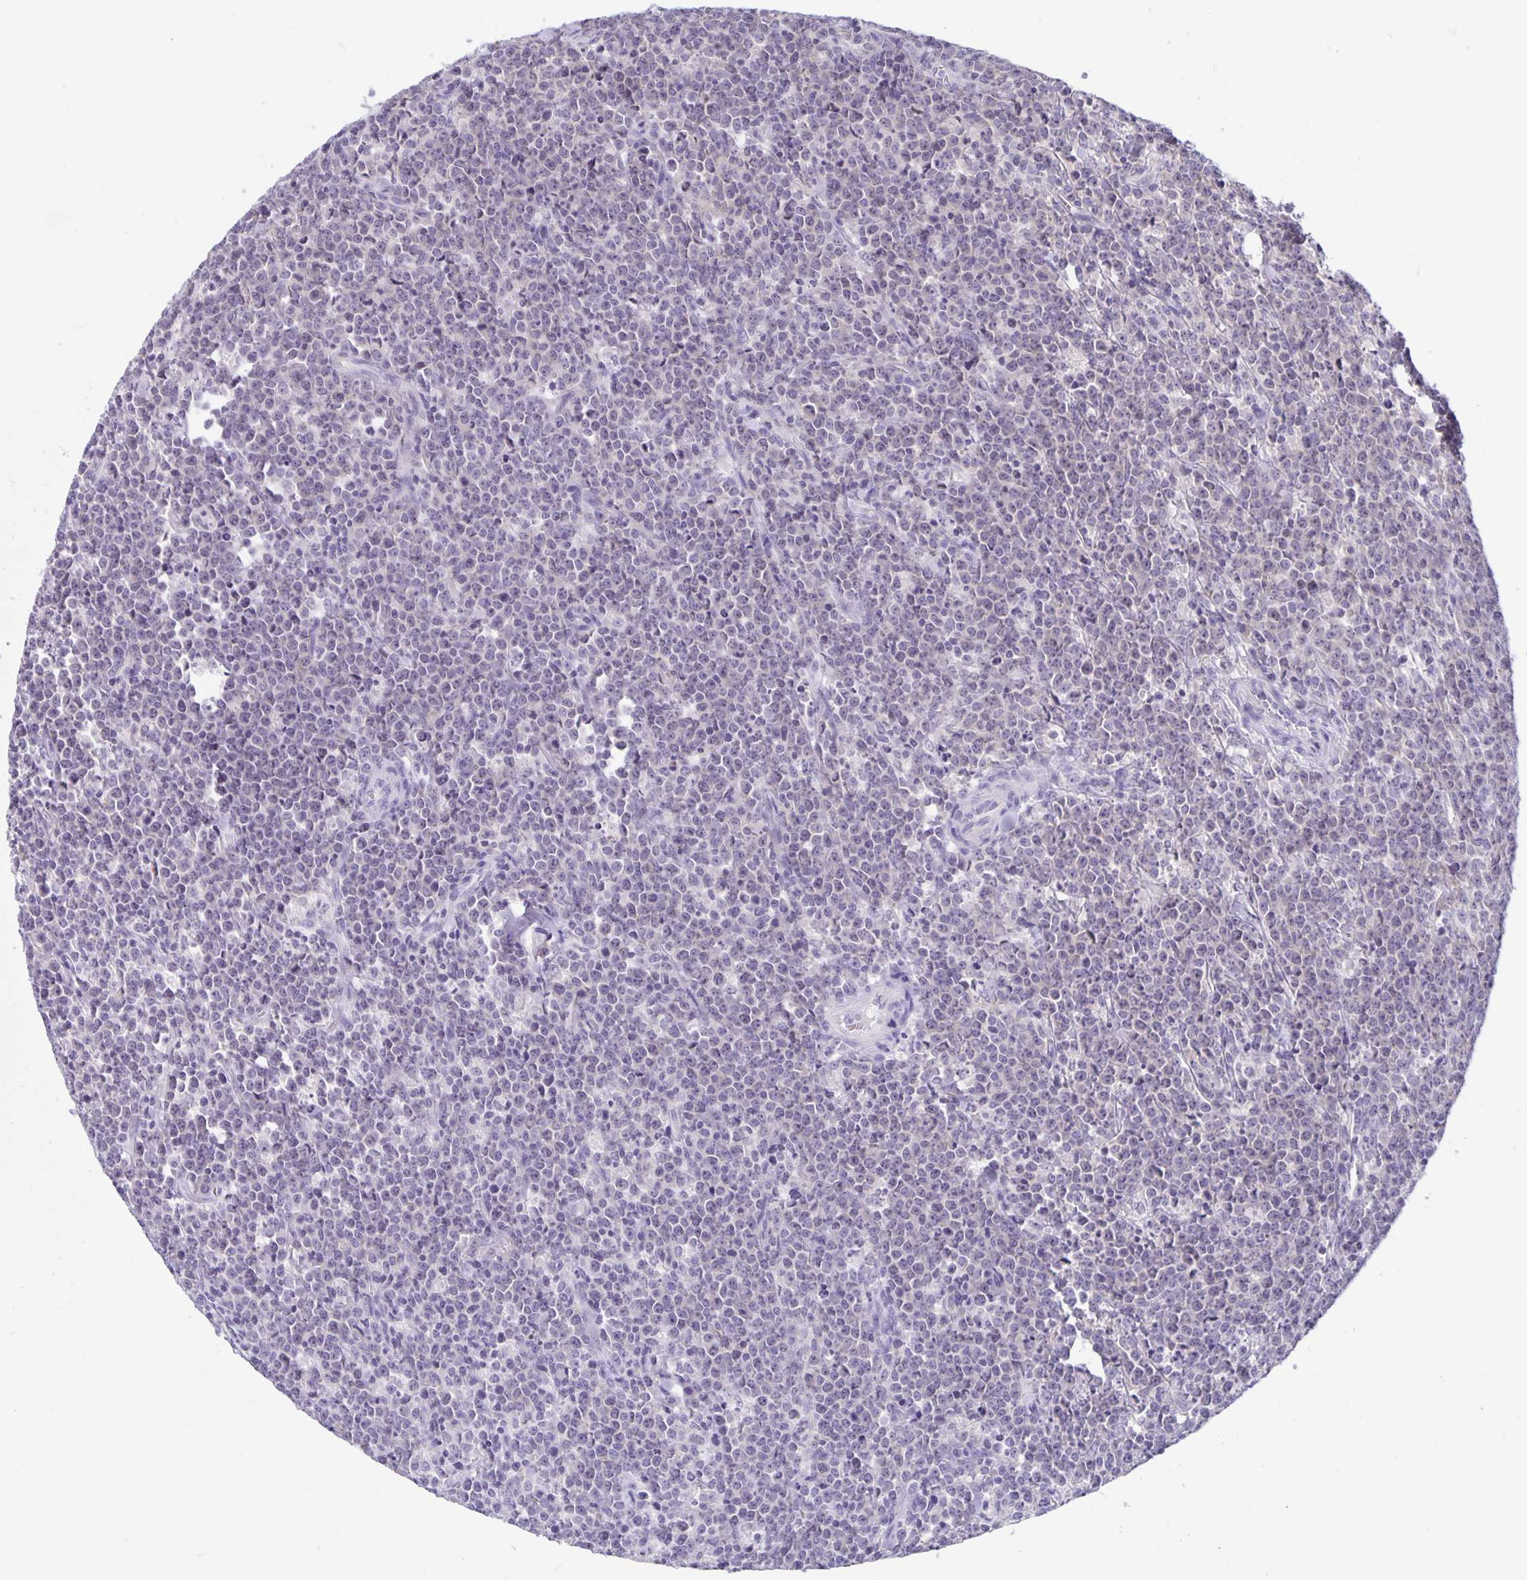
{"staining": {"intensity": "negative", "quantity": "none", "location": "none"}, "tissue": "lymphoma", "cell_type": "Tumor cells", "image_type": "cancer", "snomed": [{"axis": "morphology", "description": "Malignant lymphoma, non-Hodgkin's type, High grade"}, {"axis": "topography", "description": "Small intestine"}], "caption": "A photomicrograph of lymphoma stained for a protein shows no brown staining in tumor cells. (Immunohistochemistry, brightfield microscopy, high magnification).", "gene": "ERMN", "patient": {"sex": "female", "age": 56}}